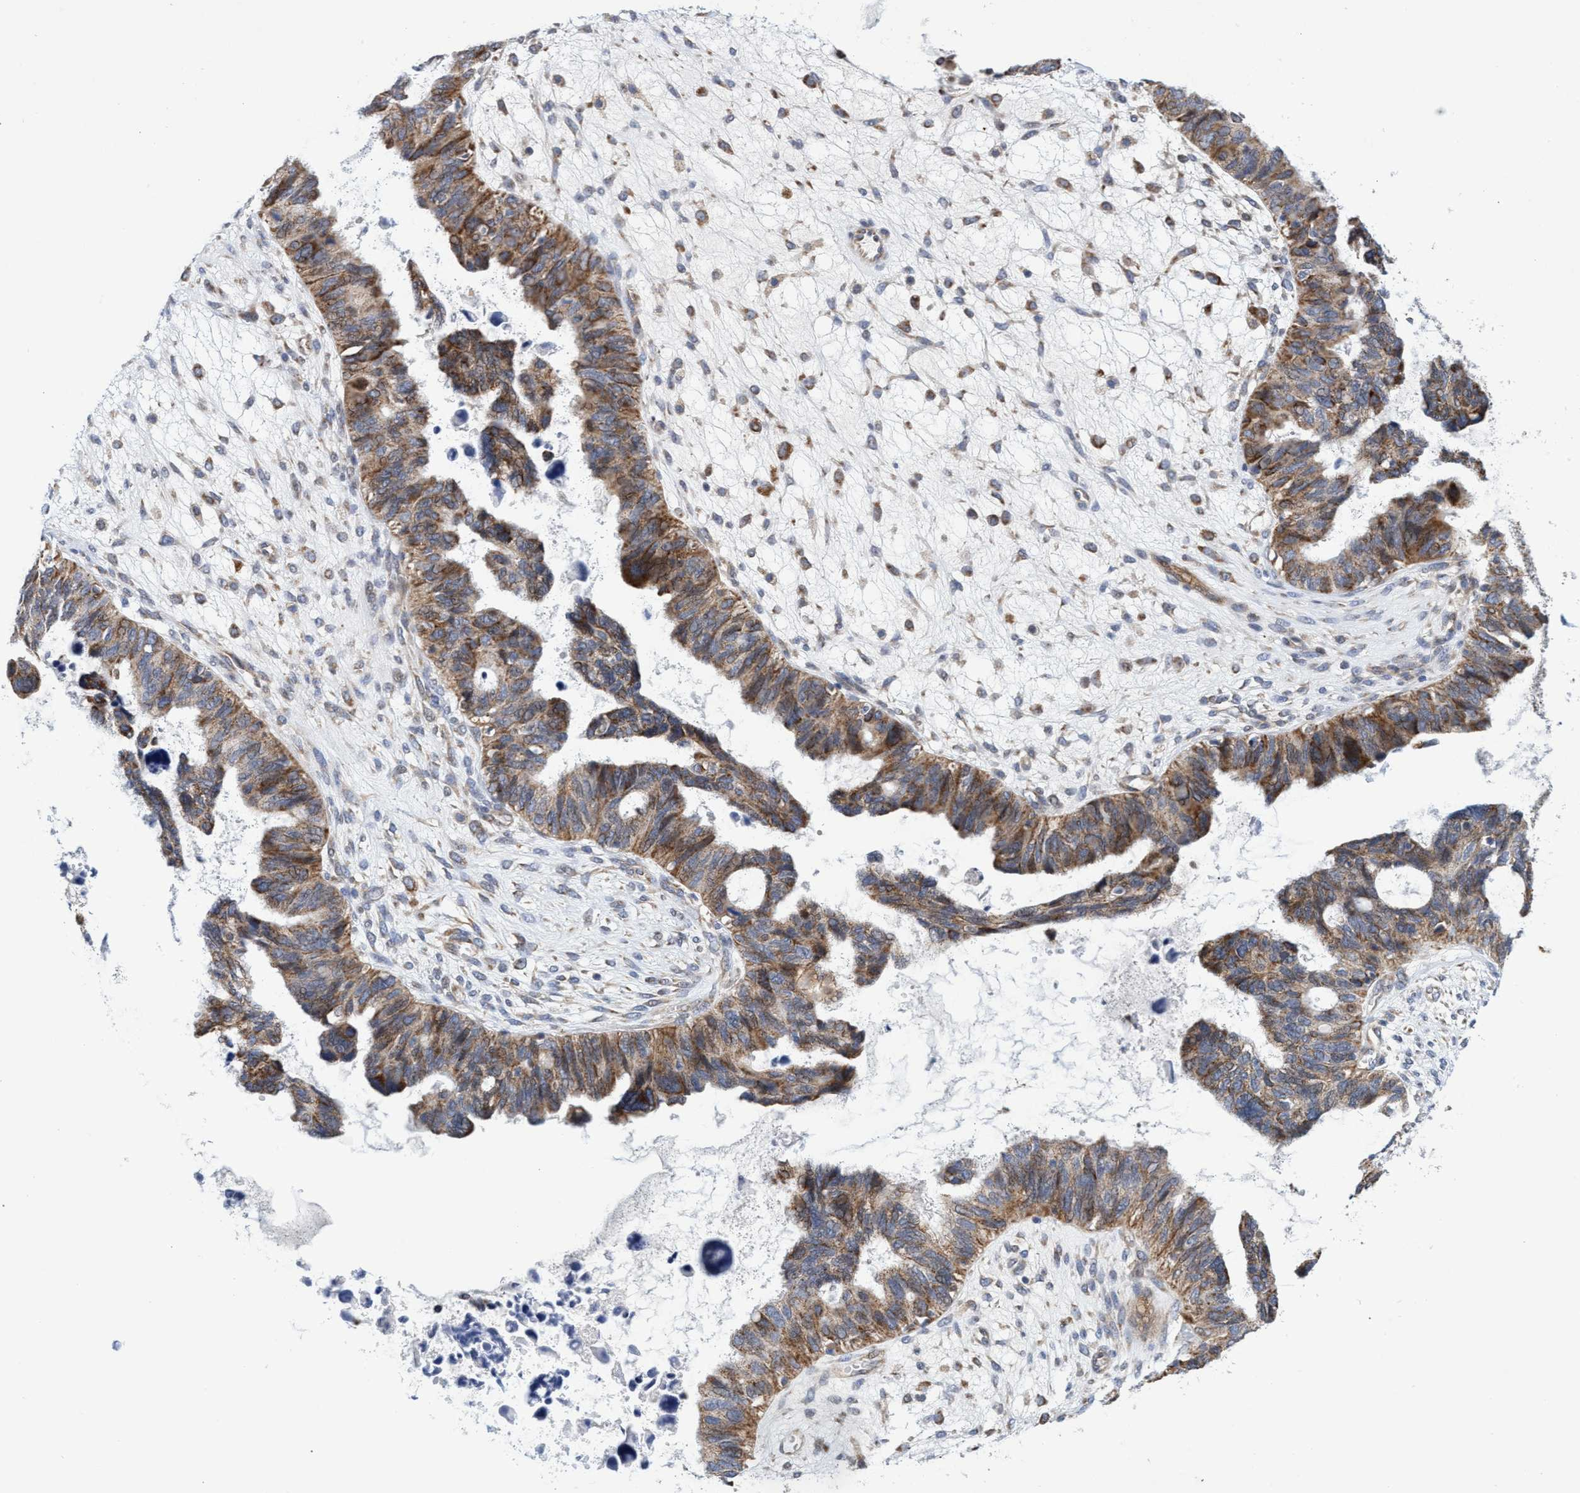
{"staining": {"intensity": "moderate", "quantity": ">75%", "location": "cytoplasmic/membranous"}, "tissue": "ovarian cancer", "cell_type": "Tumor cells", "image_type": "cancer", "snomed": [{"axis": "morphology", "description": "Cystadenocarcinoma, serous, NOS"}, {"axis": "topography", "description": "Ovary"}], "caption": "Ovarian cancer was stained to show a protein in brown. There is medium levels of moderate cytoplasmic/membranous staining in approximately >75% of tumor cells. Nuclei are stained in blue.", "gene": "NAT16", "patient": {"sex": "female", "age": 79}}